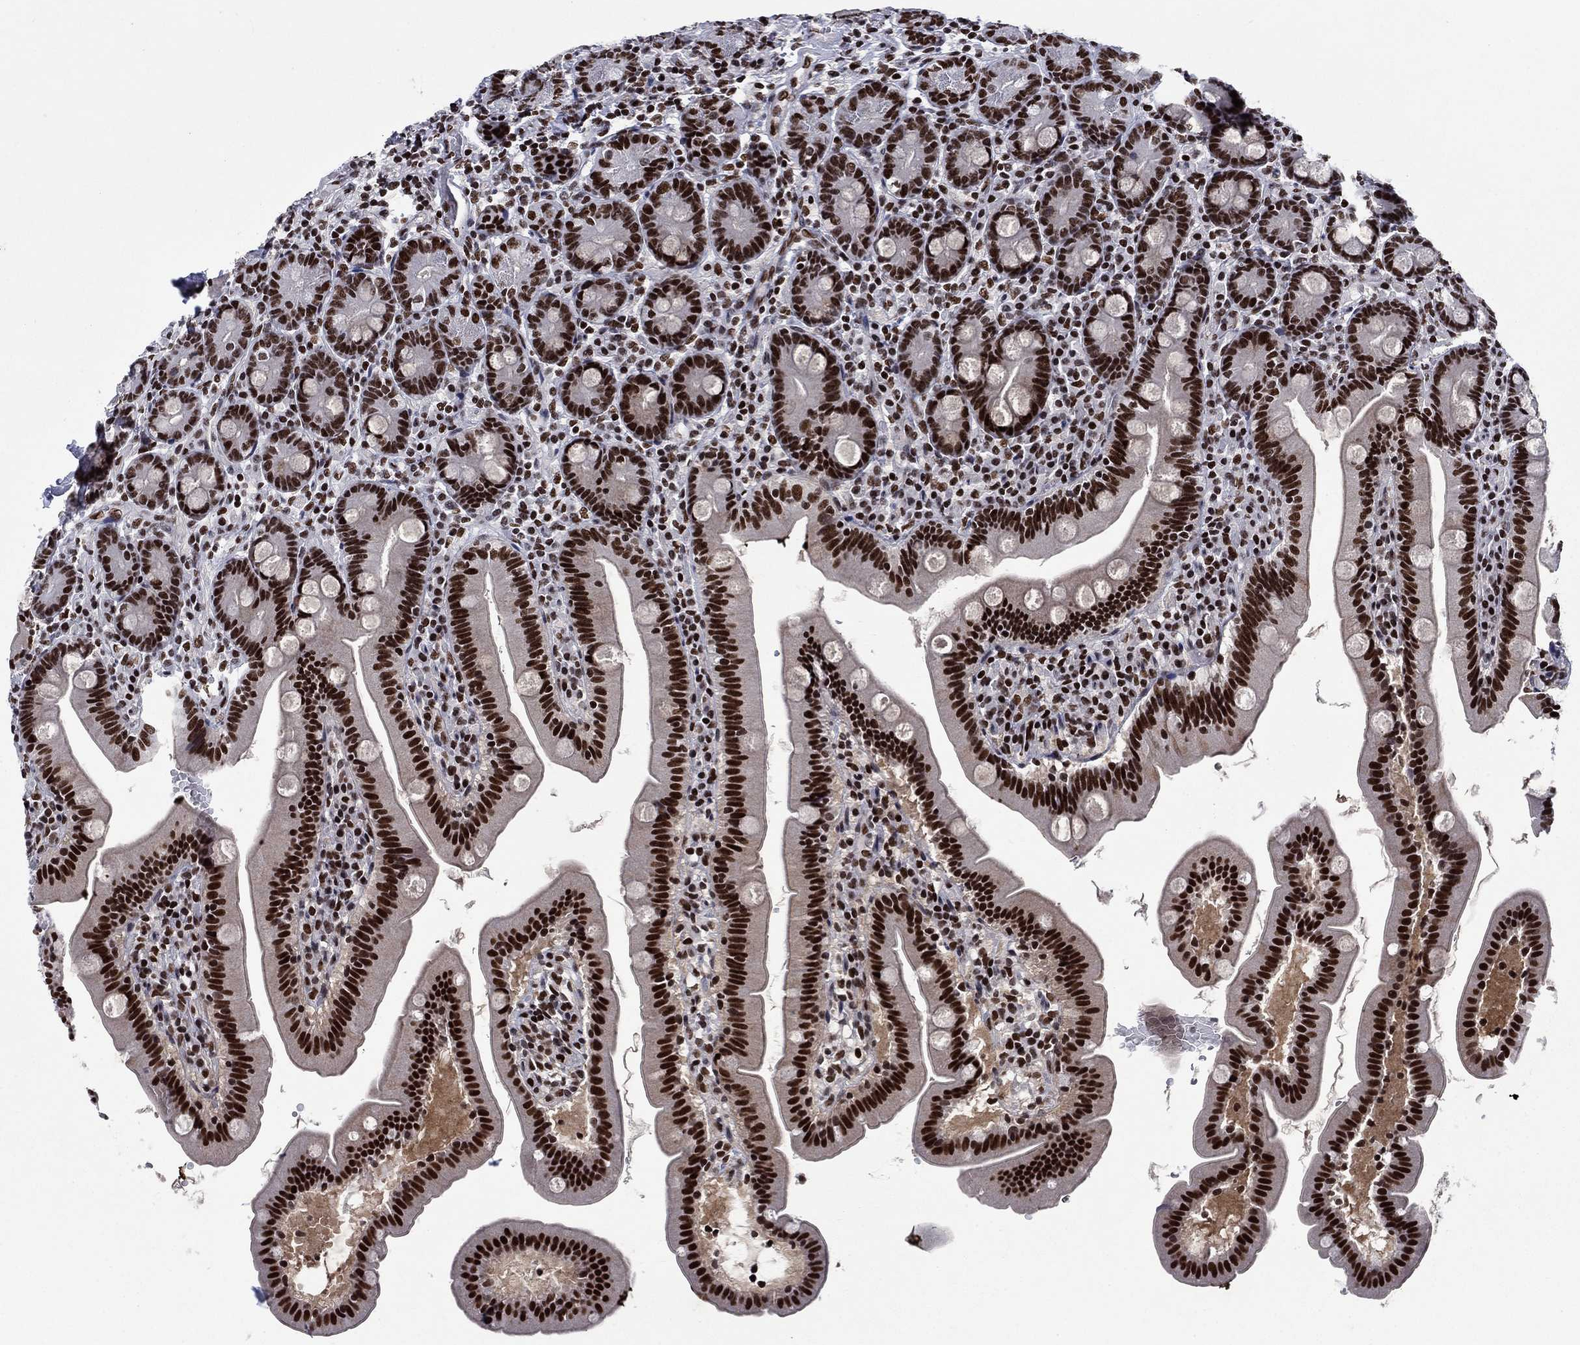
{"staining": {"intensity": "strong", "quantity": ">75%", "location": "nuclear"}, "tissue": "duodenum", "cell_type": "Glandular cells", "image_type": "normal", "snomed": [{"axis": "morphology", "description": "Normal tissue, NOS"}, {"axis": "topography", "description": "Duodenum"}], "caption": "This micrograph displays immunohistochemistry staining of unremarkable duodenum, with high strong nuclear positivity in about >75% of glandular cells.", "gene": "RPRD1B", "patient": {"sex": "female", "age": 67}}